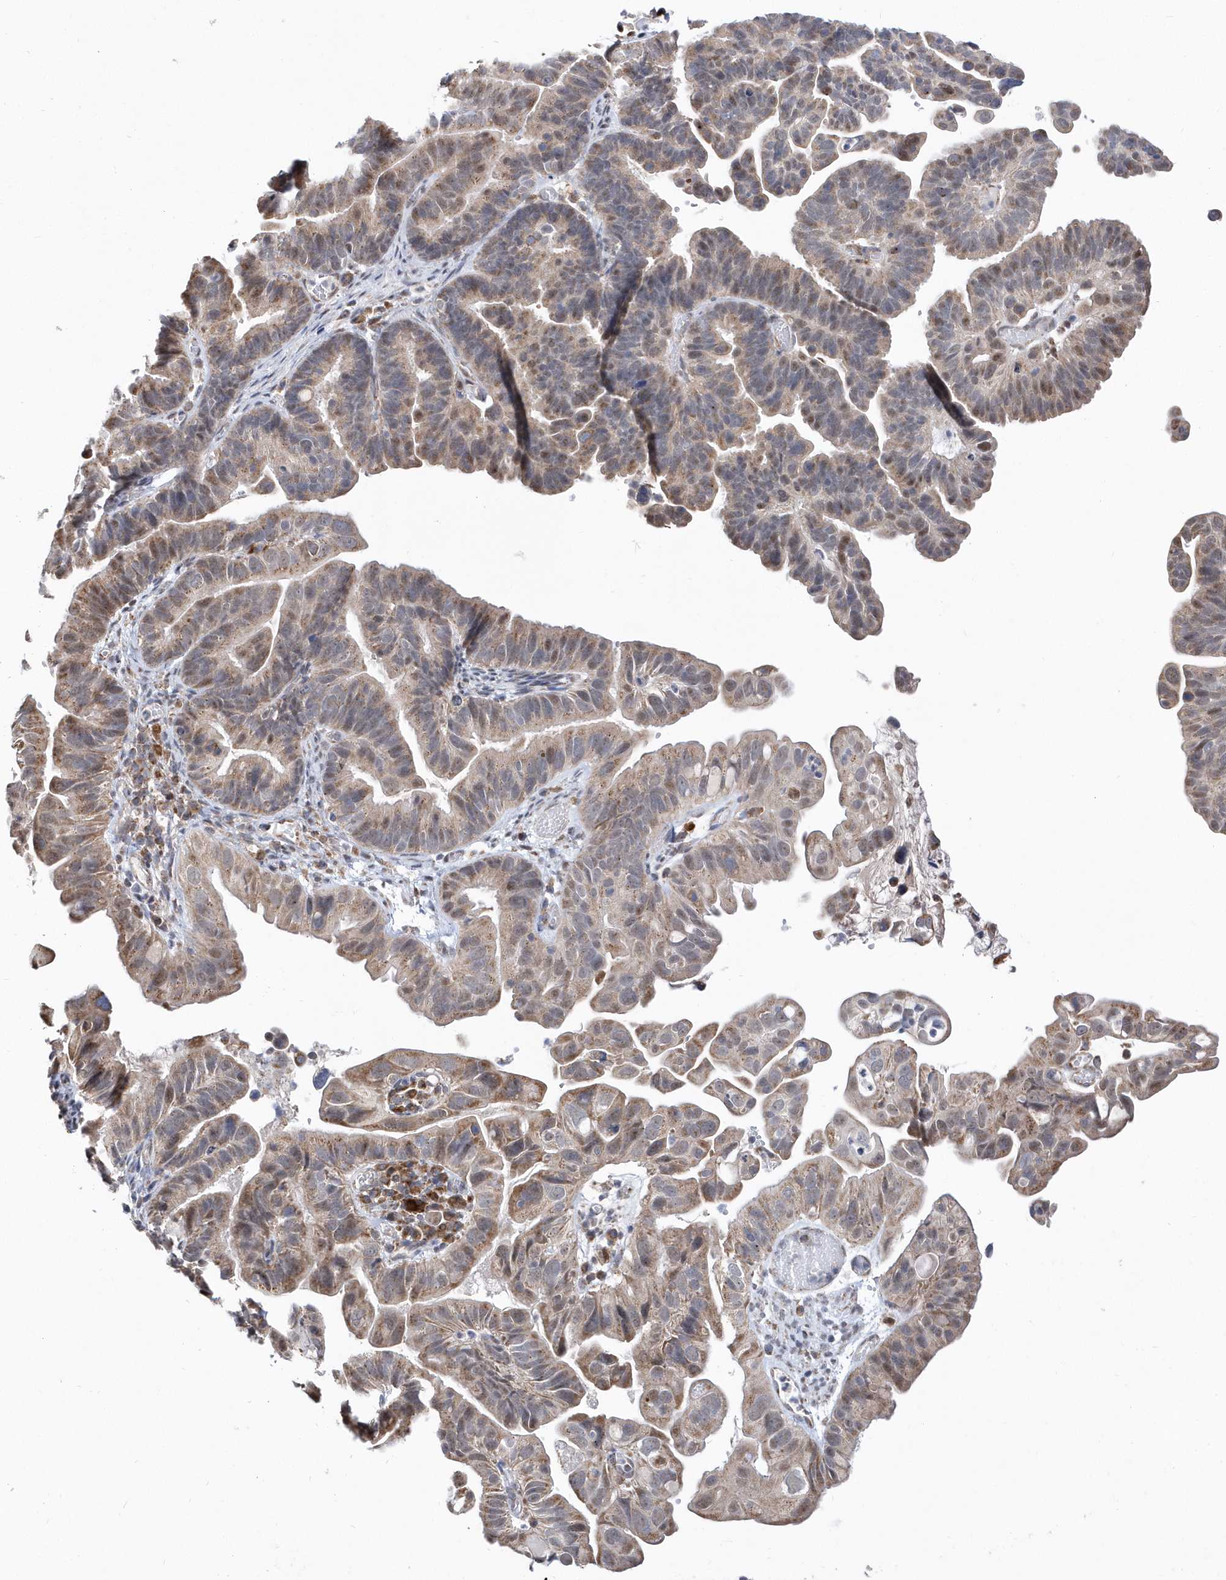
{"staining": {"intensity": "moderate", "quantity": ">75%", "location": "cytoplasmic/membranous"}, "tissue": "ovarian cancer", "cell_type": "Tumor cells", "image_type": "cancer", "snomed": [{"axis": "morphology", "description": "Cystadenocarcinoma, serous, NOS"}, {"axis": "topography", "description": "Ovary"}], "caption": "A medium amount of moderate cytoplasmic/membranous staining is appreciated in about >75% of tumor cells in ovarian cancer tissue.", "gene": "SPATA5", "patient": {"sex": "female", "age": 56}}